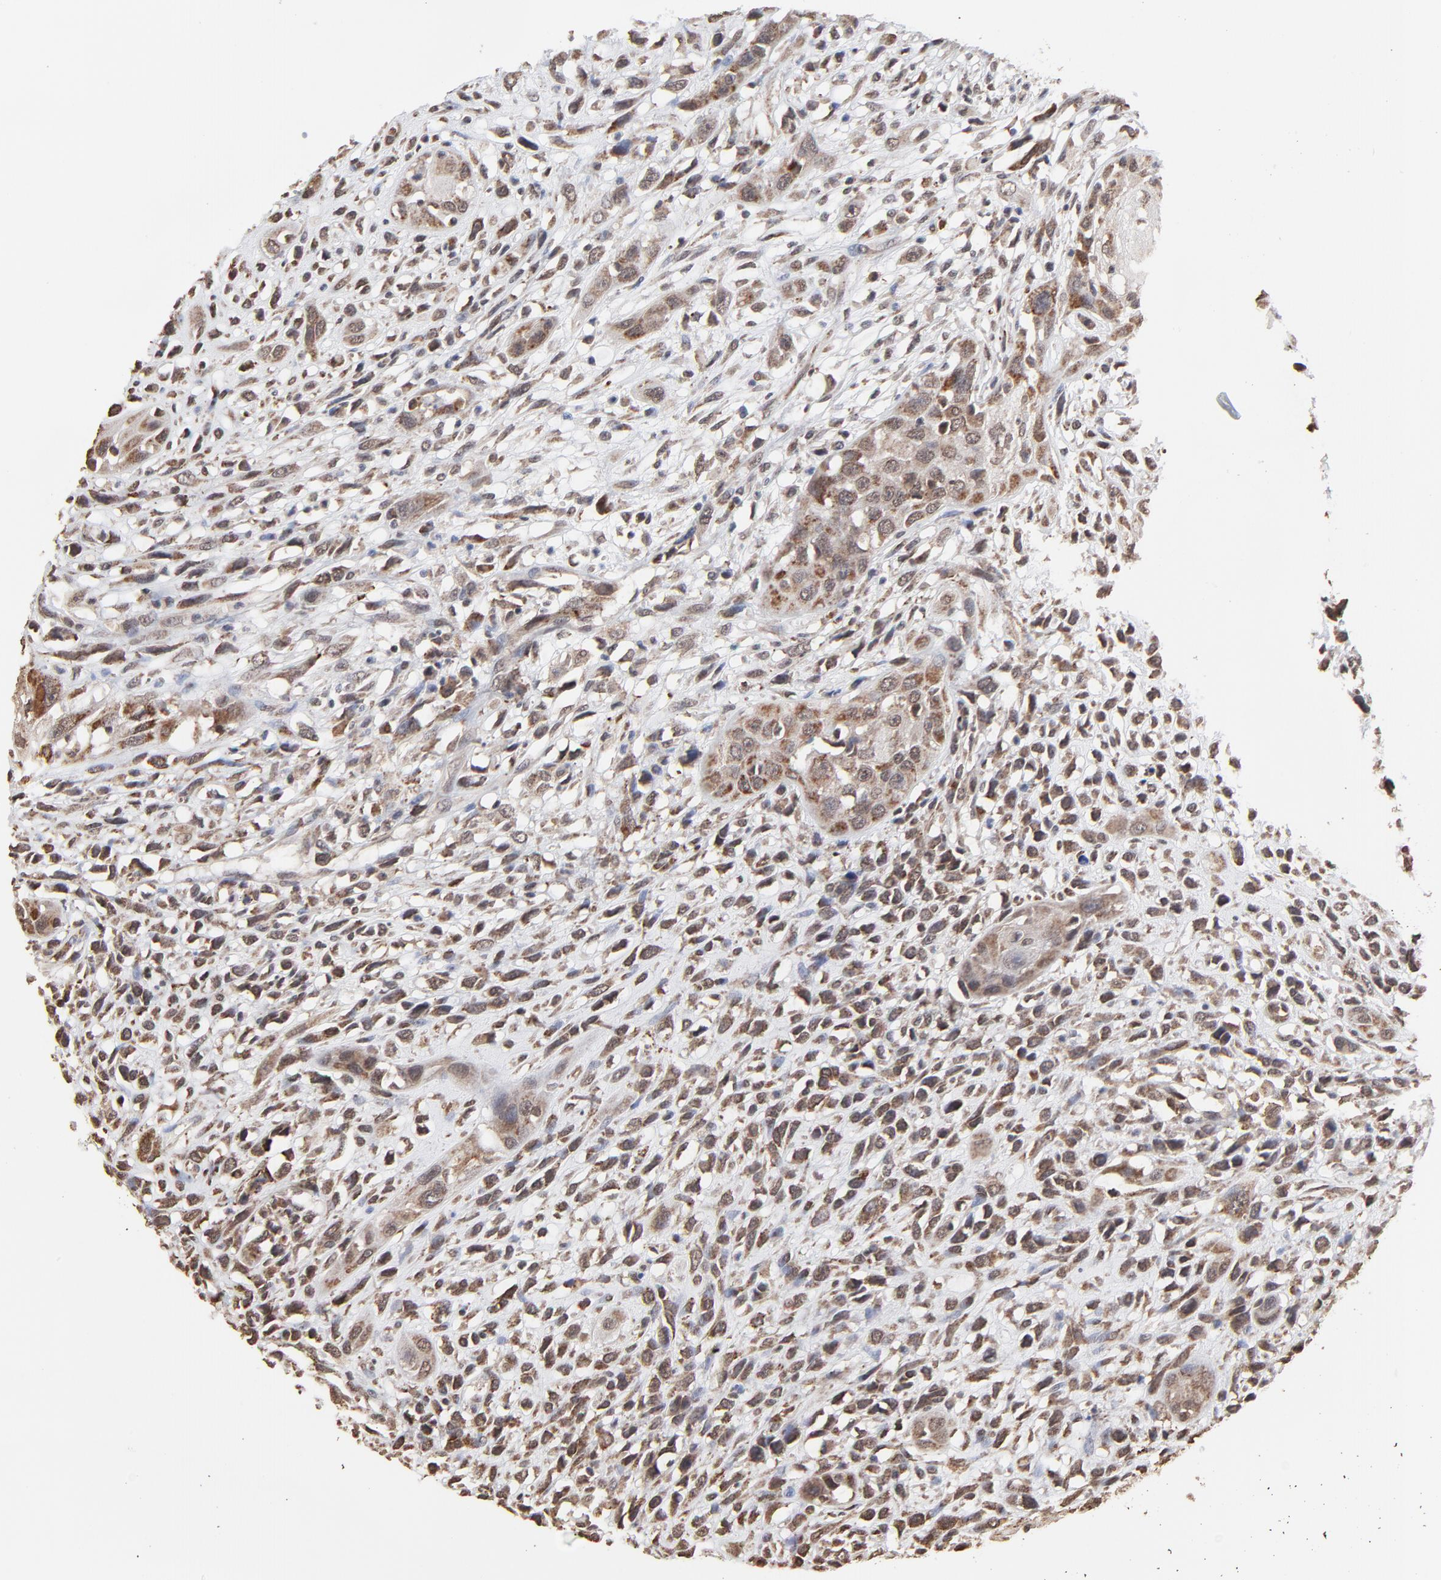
{"staining": {"intensity": "moderate", "quantity": ">75%", "location": "cytoplasmic/membranous"}, "tissue": "head and neck cancer", "cell_type": "Tumor cells", "image_type": "cancer", "snomed": [{"axis": "morphology", "description": "Necrosis, NOS"}, {"axis": "morphology", "description": "Neoplasm, malignant, NOS"}, {"axis": "topography", "description": "Salivary gland"}, {"axis": "topography", "description": "Head-Neck"}], "caption": "Immunohistochemistry (IHC) micrograph of neoplastic tissue: human head and neck neoplasm (malignant) stained using immunohistochemistry (IHC) exhibits medium levels of moderate protein expression localized specifically in the cytoplasmic/membranous of tumor cells, appearing as a cytoplasmic/membranous brown color.", "gene": "CHM", "patient": {"sex": "male", "age": 43}}